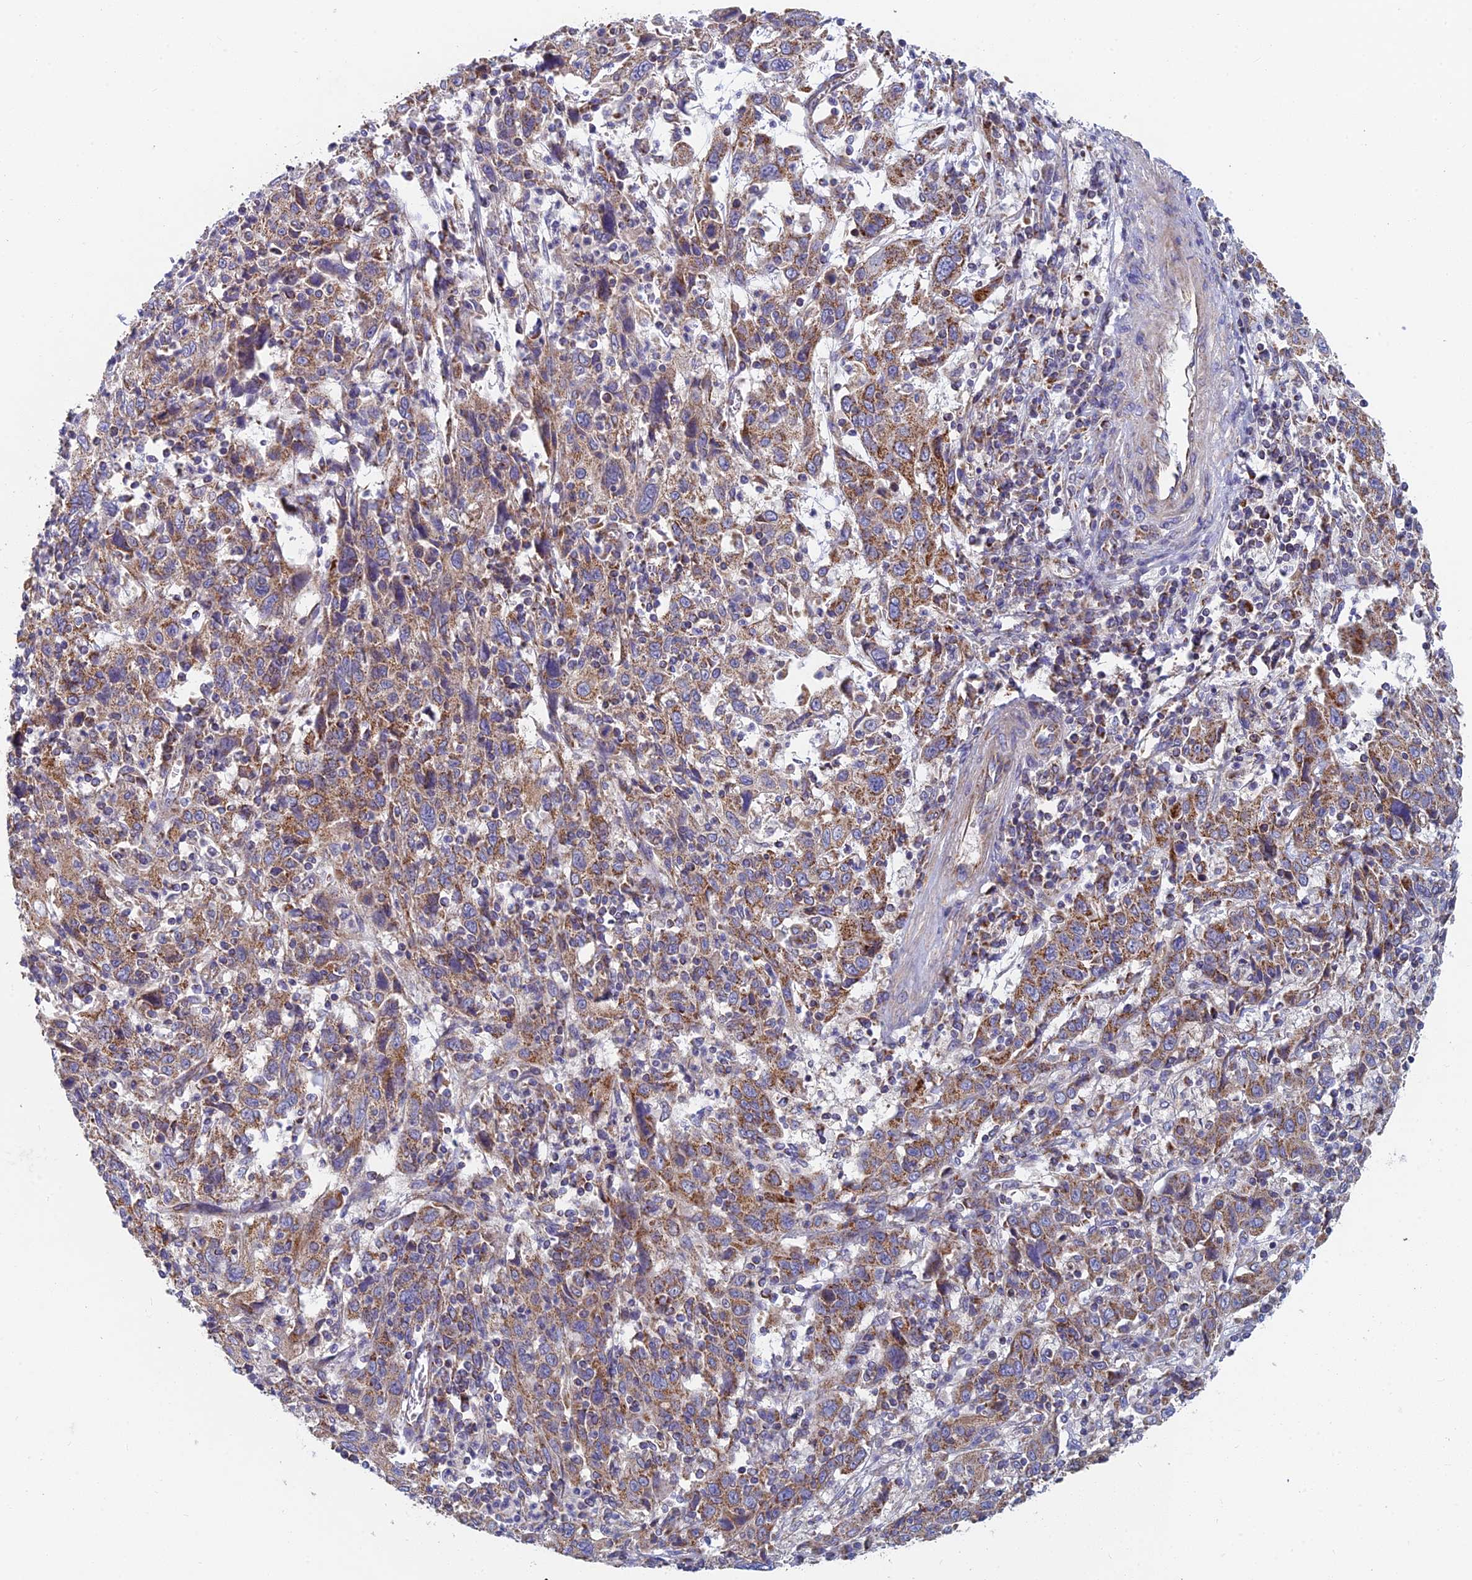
{"staining": {"intensity": "moderate", "quantity": ">75%", "location": "cytoplasmic/membranous"}, "tissue": "cervical cancer", "cell_type": "Tumor cells", "image_type": "cancer", "snomed": [{"axis": "morphology", "description": "Squamous cell carcinoma, NOS"}, {"axis": "topography", "description": "Cervix"}], "caption": "Immunohistochemical staining of squamous cell carcinoma (cervical) demonstrates medium levels of moderate cytoplasmic/membranous staining in approximately >75% of tumor cells. The protein of interest is shown in brown color, while the nuclei are stained blue.", "gene": "MRPS9", "patient": {"sex": "female", "age": 46}}